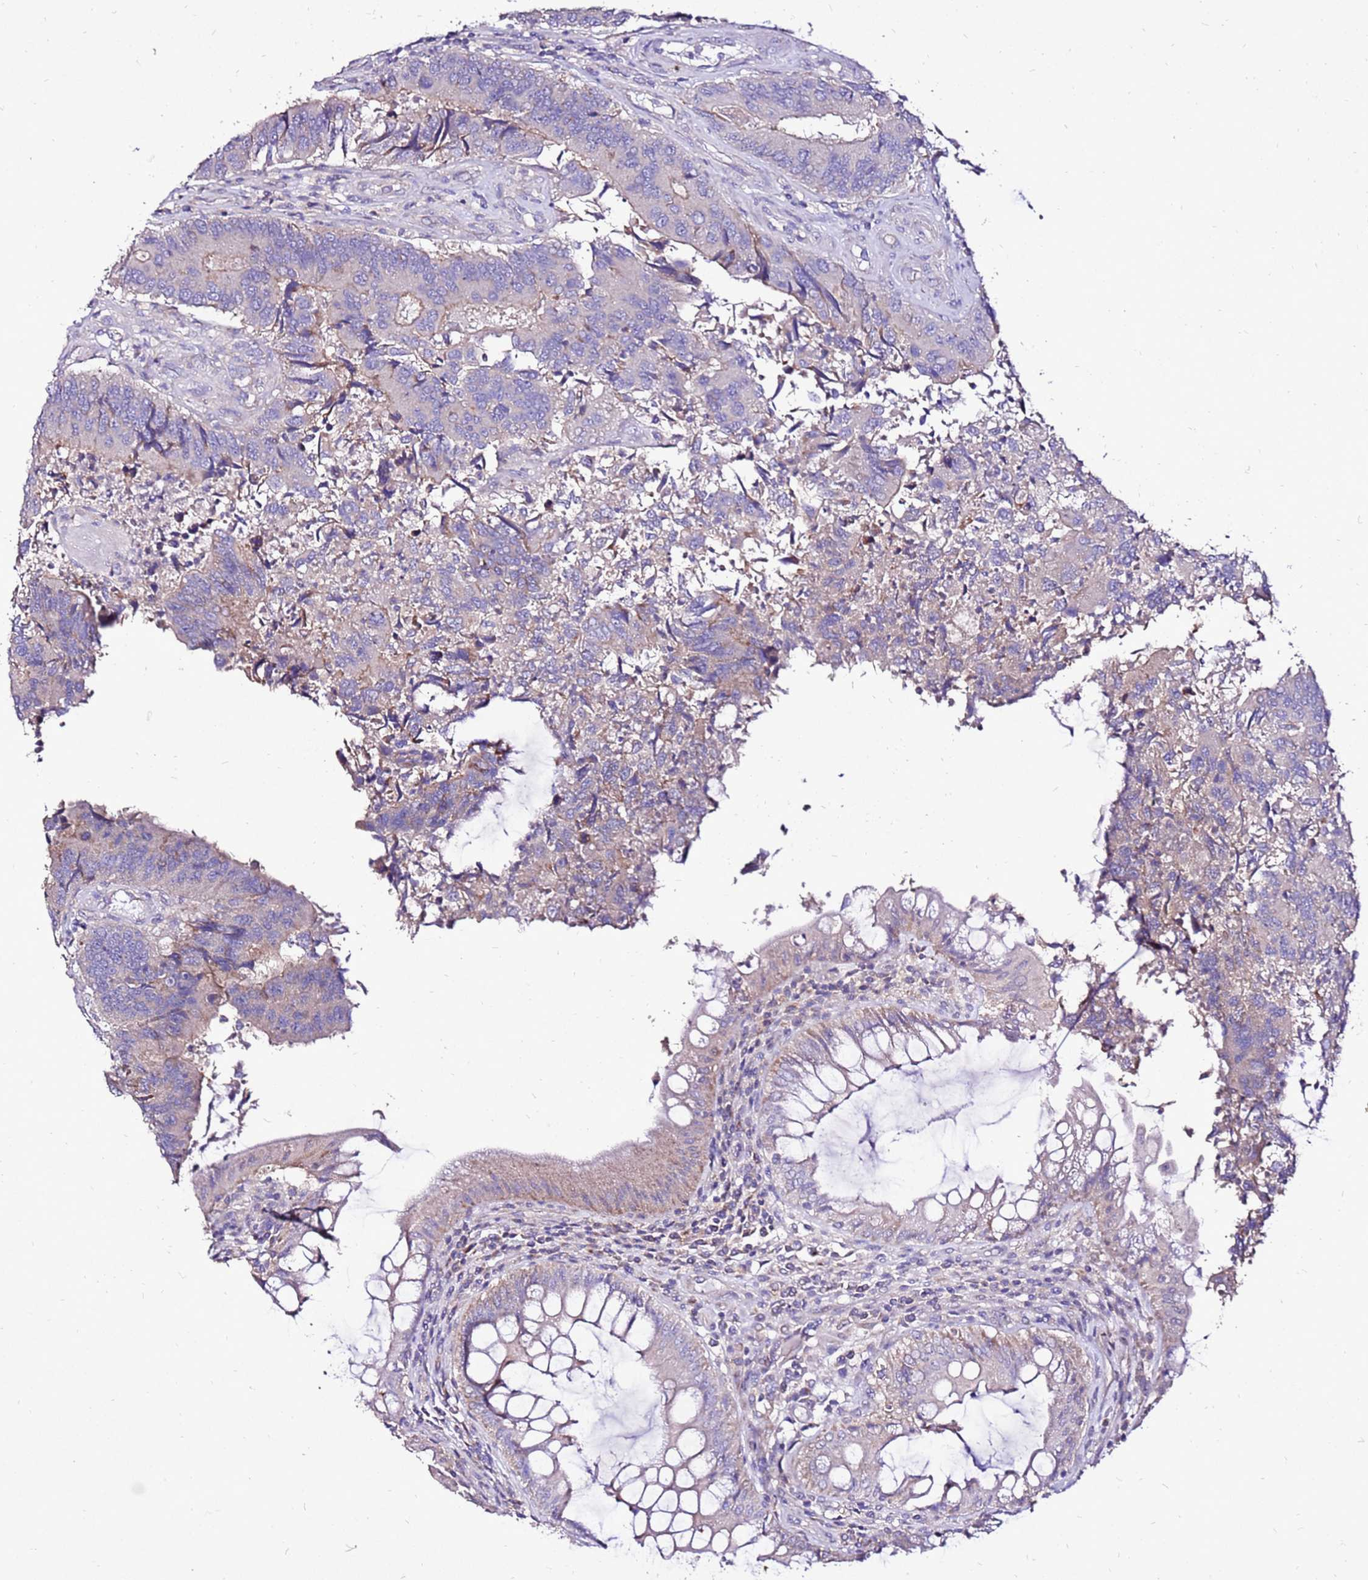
{"staining": {"intensity": "weak", "quantity": "<25%", "location": "cytoplasmic/membranous"}, "tissue": "colorectal cancer", "cell_type": "Tumor cells", "image_type": "cancer", "snomed": [{"axis": "morphology", "description": "Adenocarcinoma, NOS"}, {"axis": "topography", "description": "Colon"}], "caption": "An immunohistochemistry (IHC) micrograph of adenocarcinoma (colorectal) is shown. There is no staining in tumor cells of adenocarcinoma (colorectal). The staining is performed using DAB brown chromogen with nuclei counter-stained in using hematoxylin.", "gene": "TMEM106C", "patient": {"sex": "female", "age": 67}}